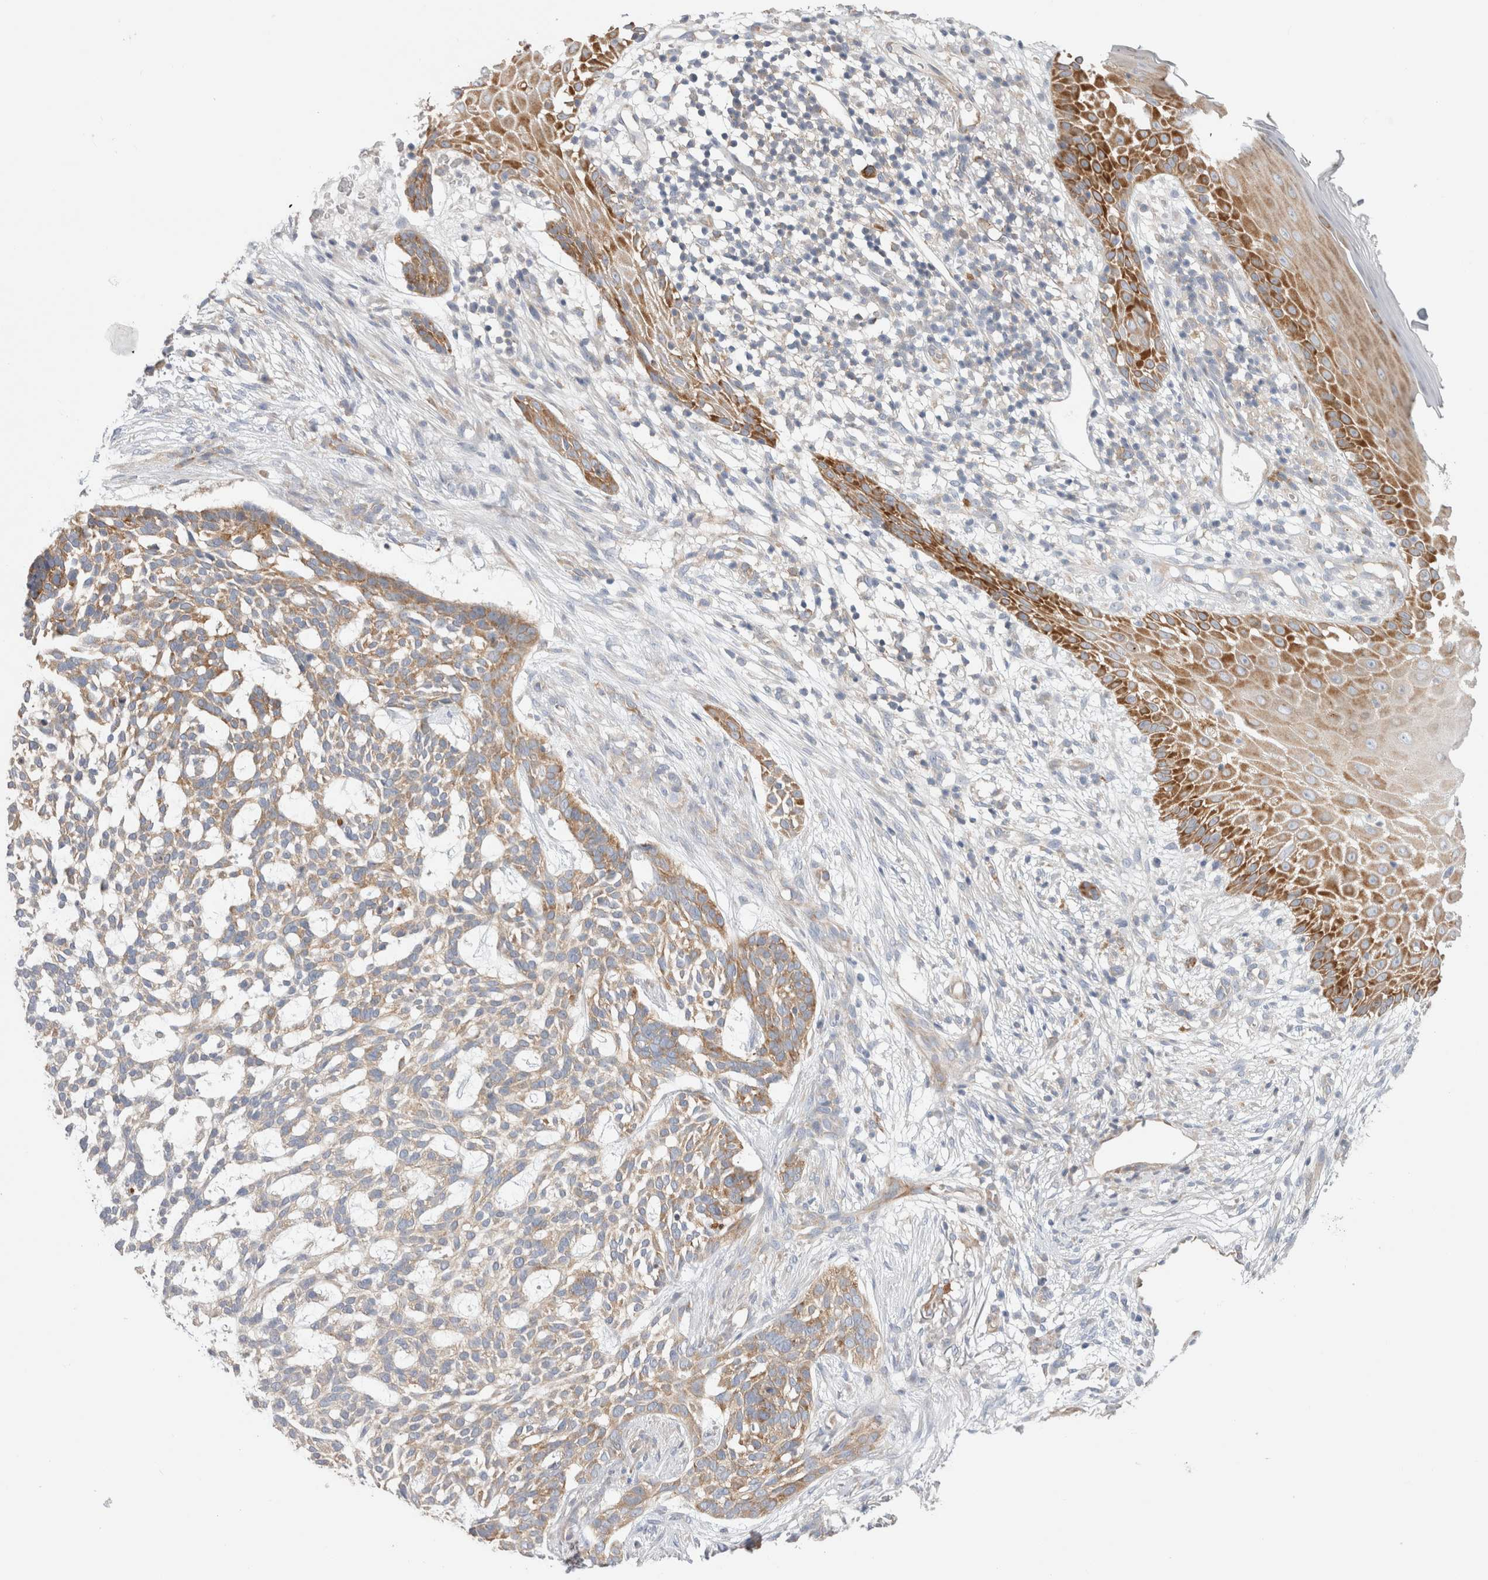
{"staining": {"intensity": "moderate", "quantity": "<25%", "location": "cytoplasmic/membranous"}, "tissue": "skin cancer", "cell_type": "Tumor cells", "image_type": "cancer", "snomed": [{"axis": "morphology", "description": "Basal cell carcinoma"}, {"axis": "topography", "description": "Skin"}], "caption": "DAB (3,3'-diaminobenzidine) immunohistochemical staining of human skin basal cell carcinoma shows moderate cytoplasmic/membranous protein positivity in about <25% of tumor cells.", "gene": "ZNF23", "patient": {"sex": "female", "age": 64}}